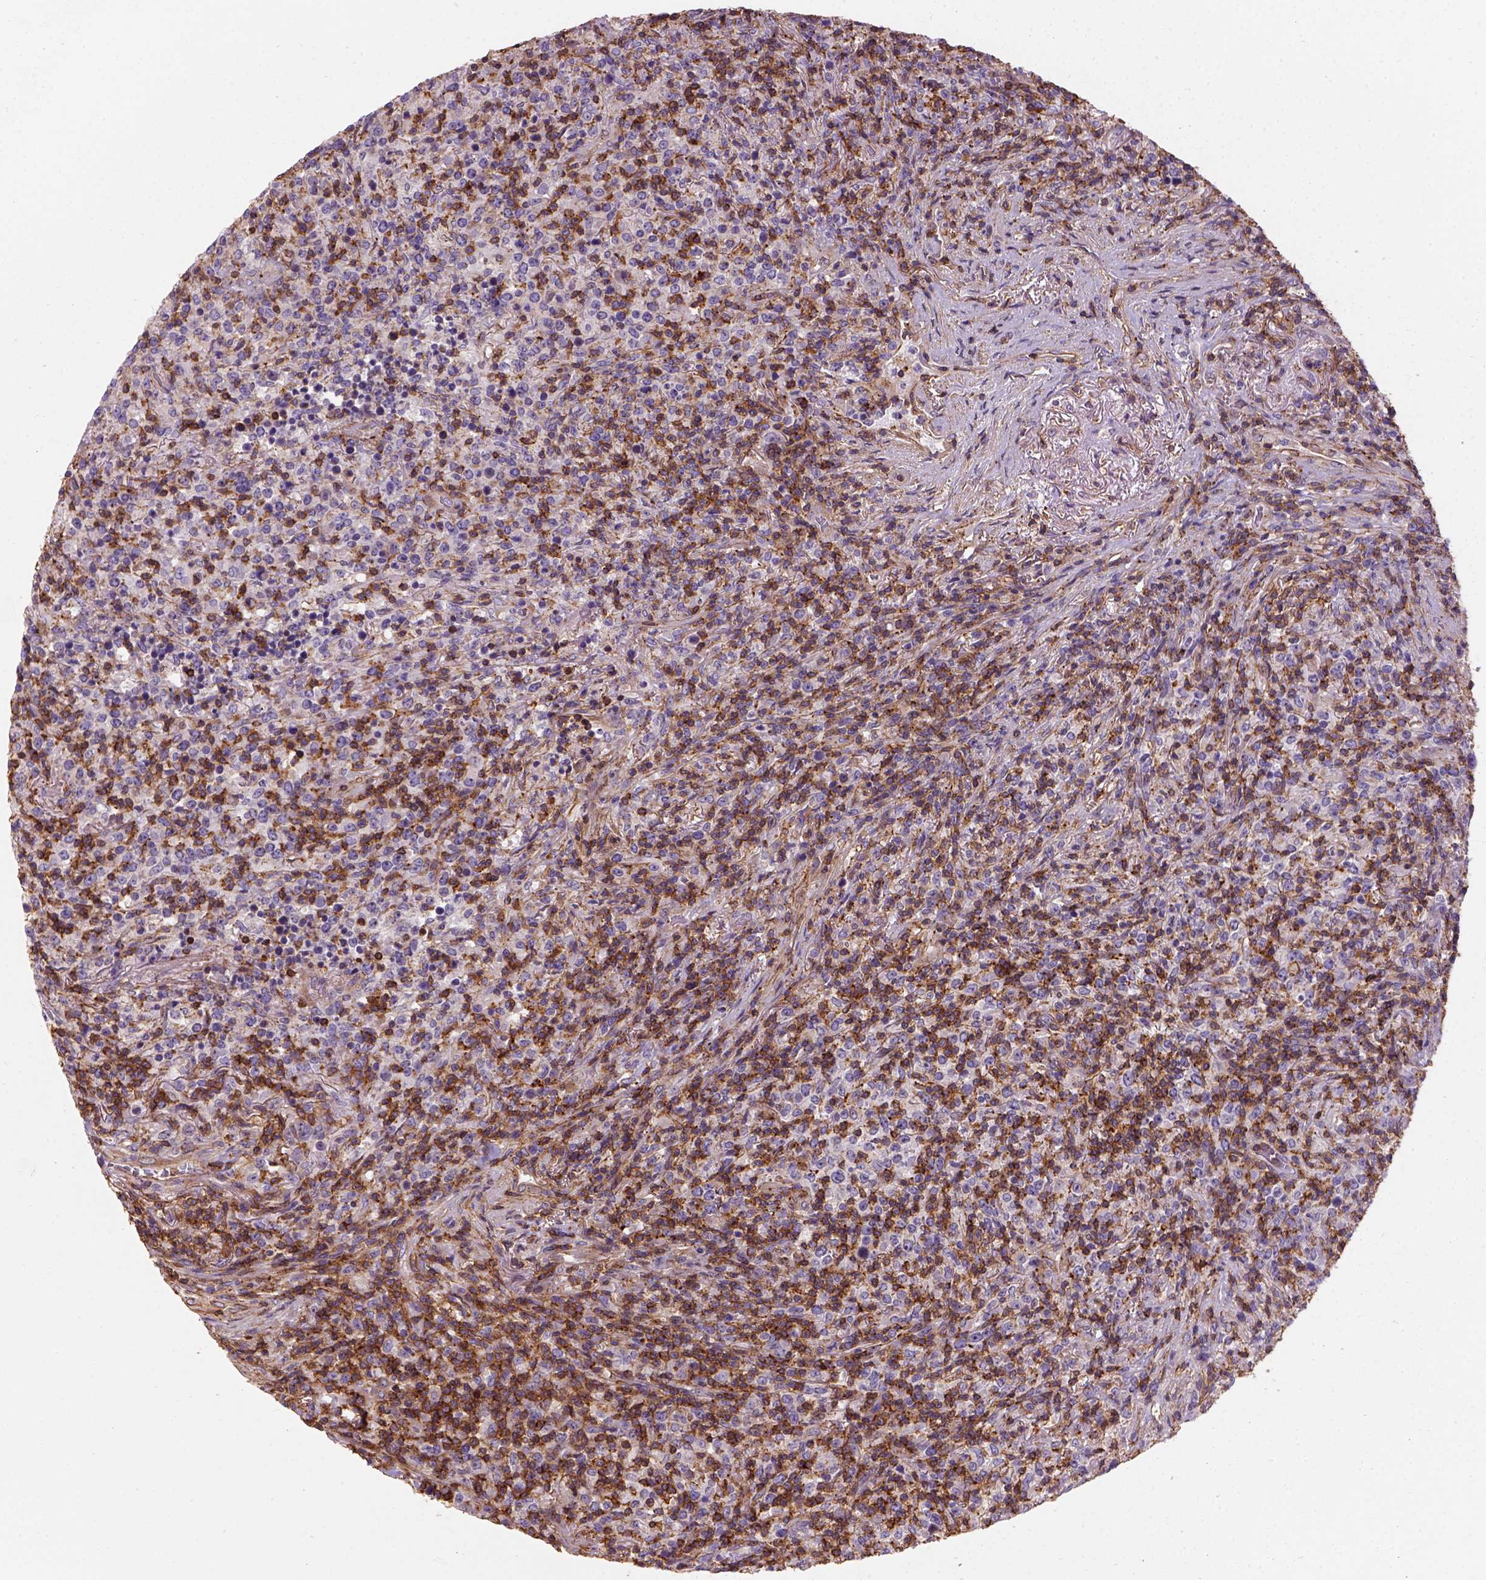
{"staining": {"intensity": "strong", "quantity": "25%-75%", "location": "cytoplasmic/membranous"}, "tissue": "lymphoma", "cell_type": "Tumor cells", "image_type": "cancer", "snomed": [{"axis": "morphology", "description": "Malignant lymphoma, non-Hodgkin's type, High grade"}, {"axis": "topography", "description": "Lung"}], "caption": "This photomicrograph reveals immunohistochemistry staining of lymphoma, with high strong cytoplasmic/membranous staining in about 25%-75% of tumor cells.", "gene": "GPRC5D", "patient": {"sex": "male", "age": 79}}